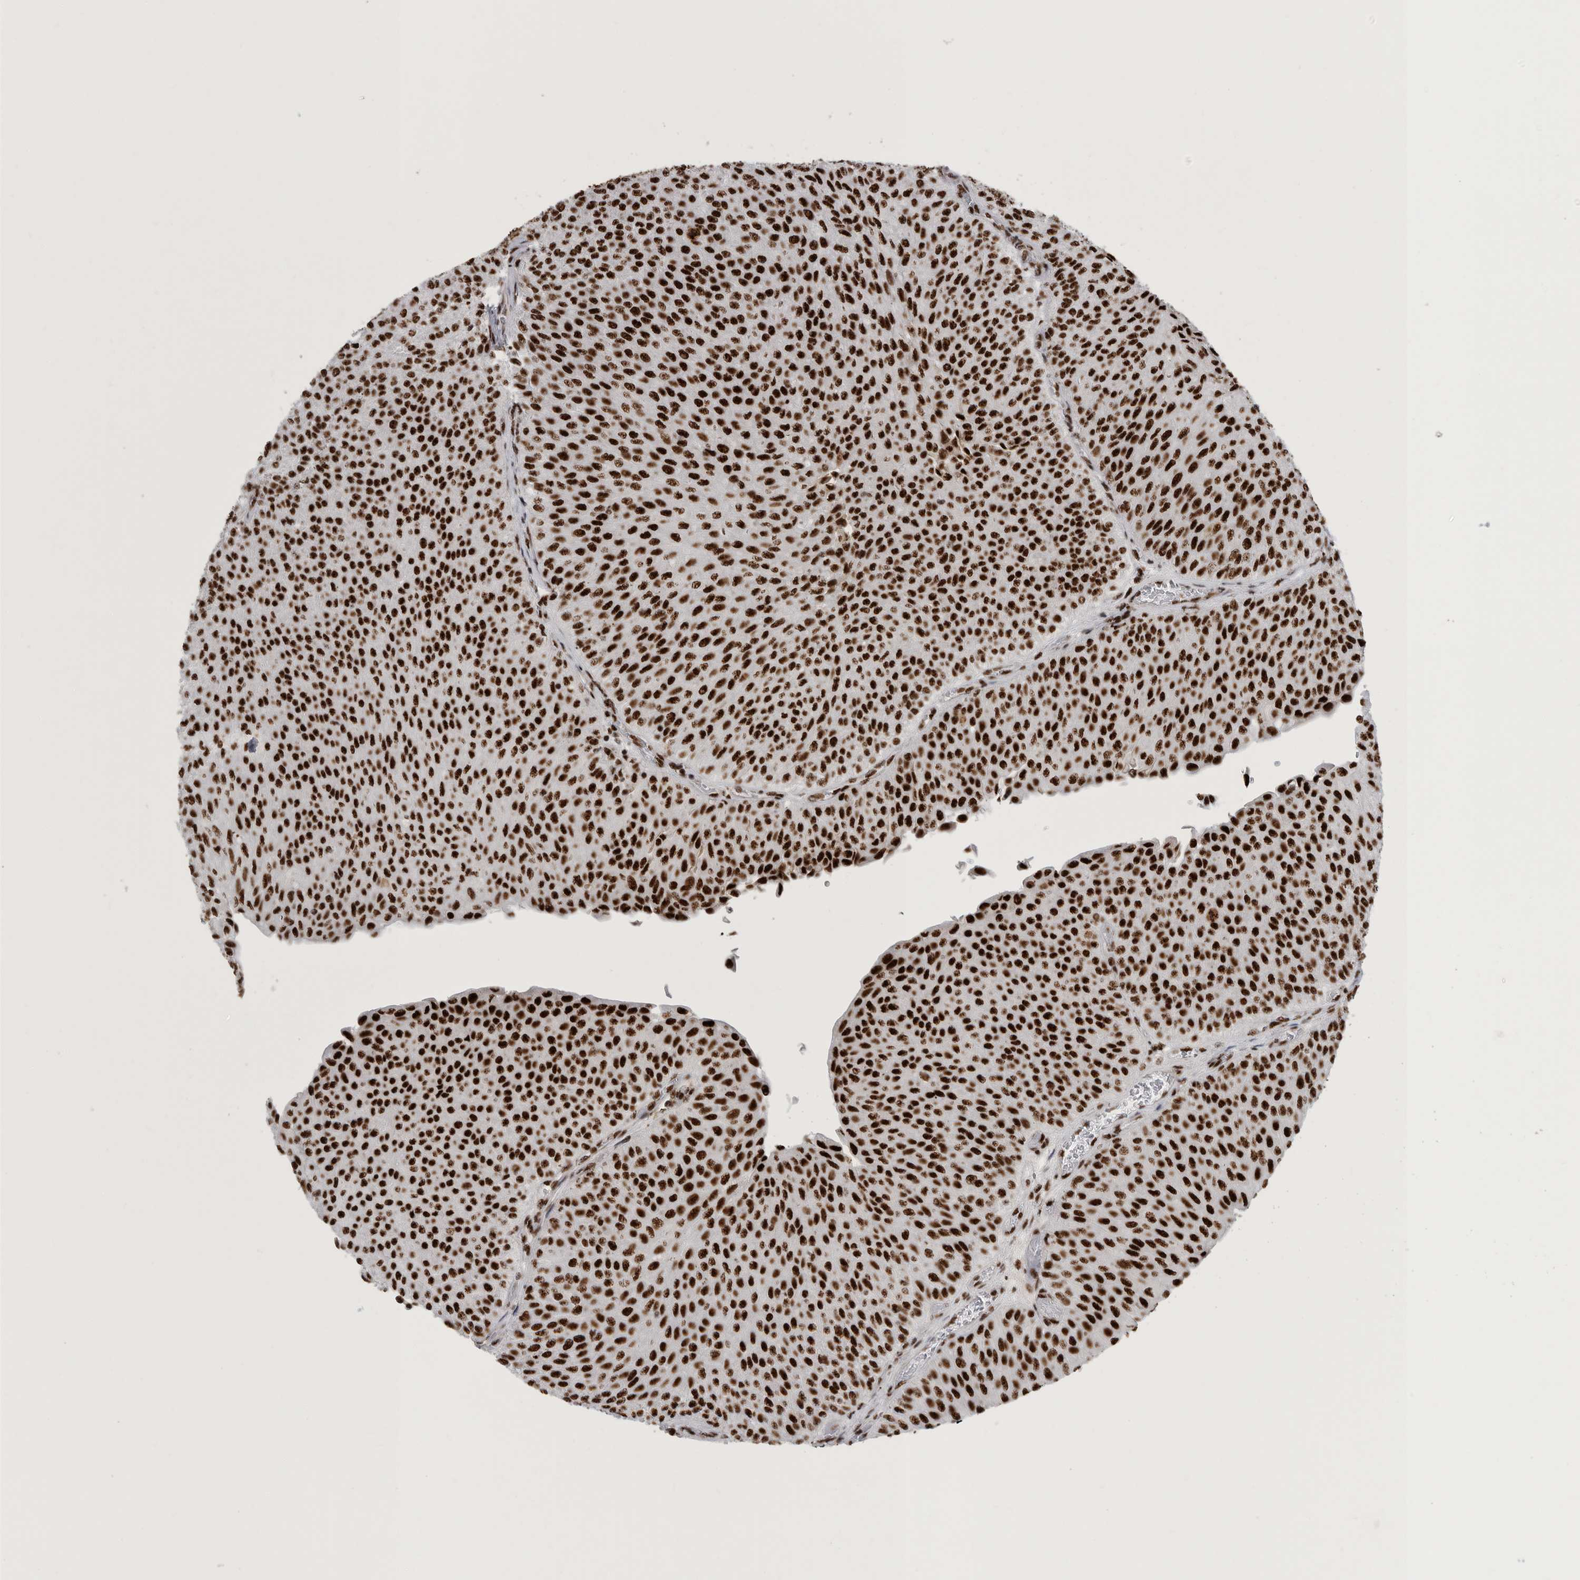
{"staining": {"intensity": "strong", "quantity": ">75%", "location": "nuclear"}, "tissue": "urothelial cancer", "cell_type": "Tumor cells", "image_type": "cancer", "snomed": [{"axis": "morphology", "description": "Urothelial carcinoma, Low grade"}, {"axis": "topography", "description": "Urinary bladder"}], "caption": "Protein expression analysis of human urothelial carcinoma (low-grade) reveals strong nuclear positivity in about >75% of tumor cells.", "gene": "BCLAF1", "patient": {"sex": "male", "age": 78}}